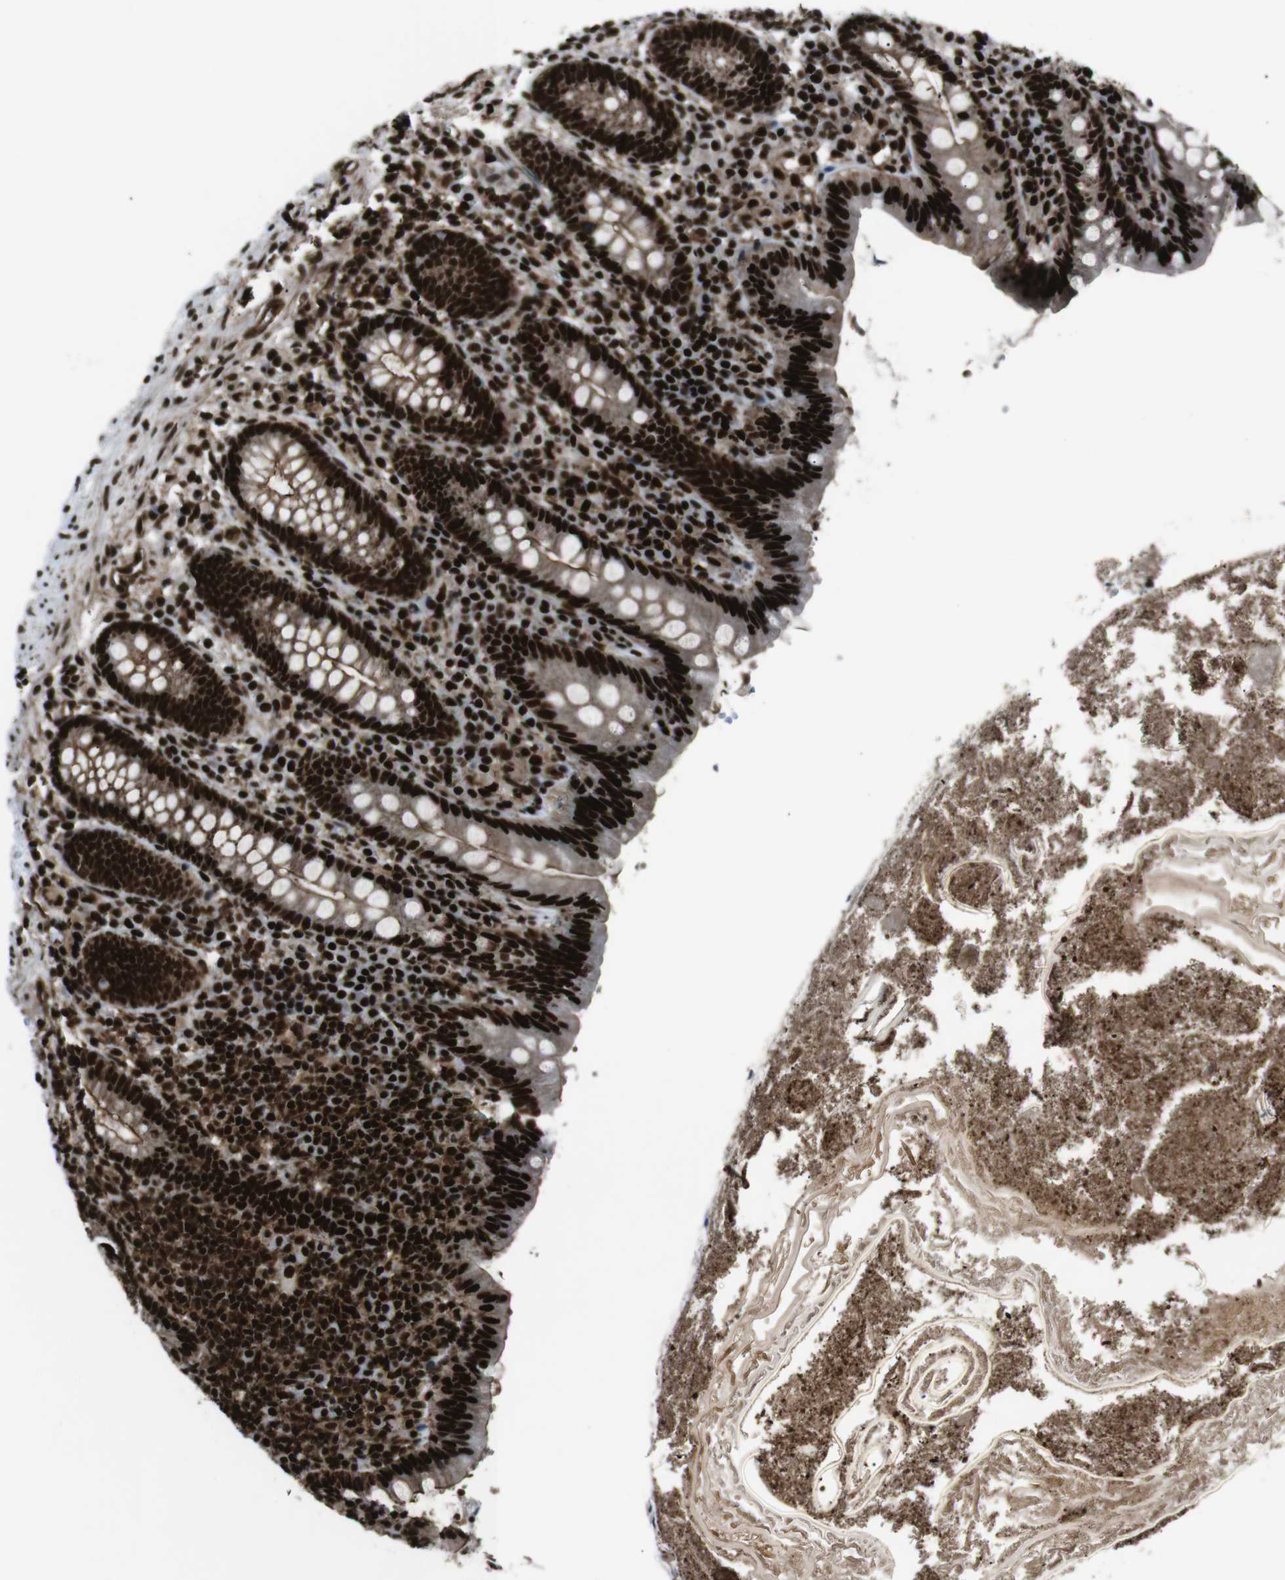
{"staining": {"intensity": "strong", "quantity": ">75%", "location": "cytoplasmic/membranous,nuclear"}, "tissue": "appendix", "cell_type": "Glandular cells", "image_type": "normal", "snomed": [{"axis": "morphology", "description": "Normal tissue, NOS"}, {"axis": "topography", "description": "Appendix"}], "caption": "Brown immunohistochemical staining in normal appendix shows strong cytoplasmic/membranous,nuclear staining in about >75% of glandular cells.", "gene": "HNRNPU", "patient": {"sex": "male", "age": 52}}